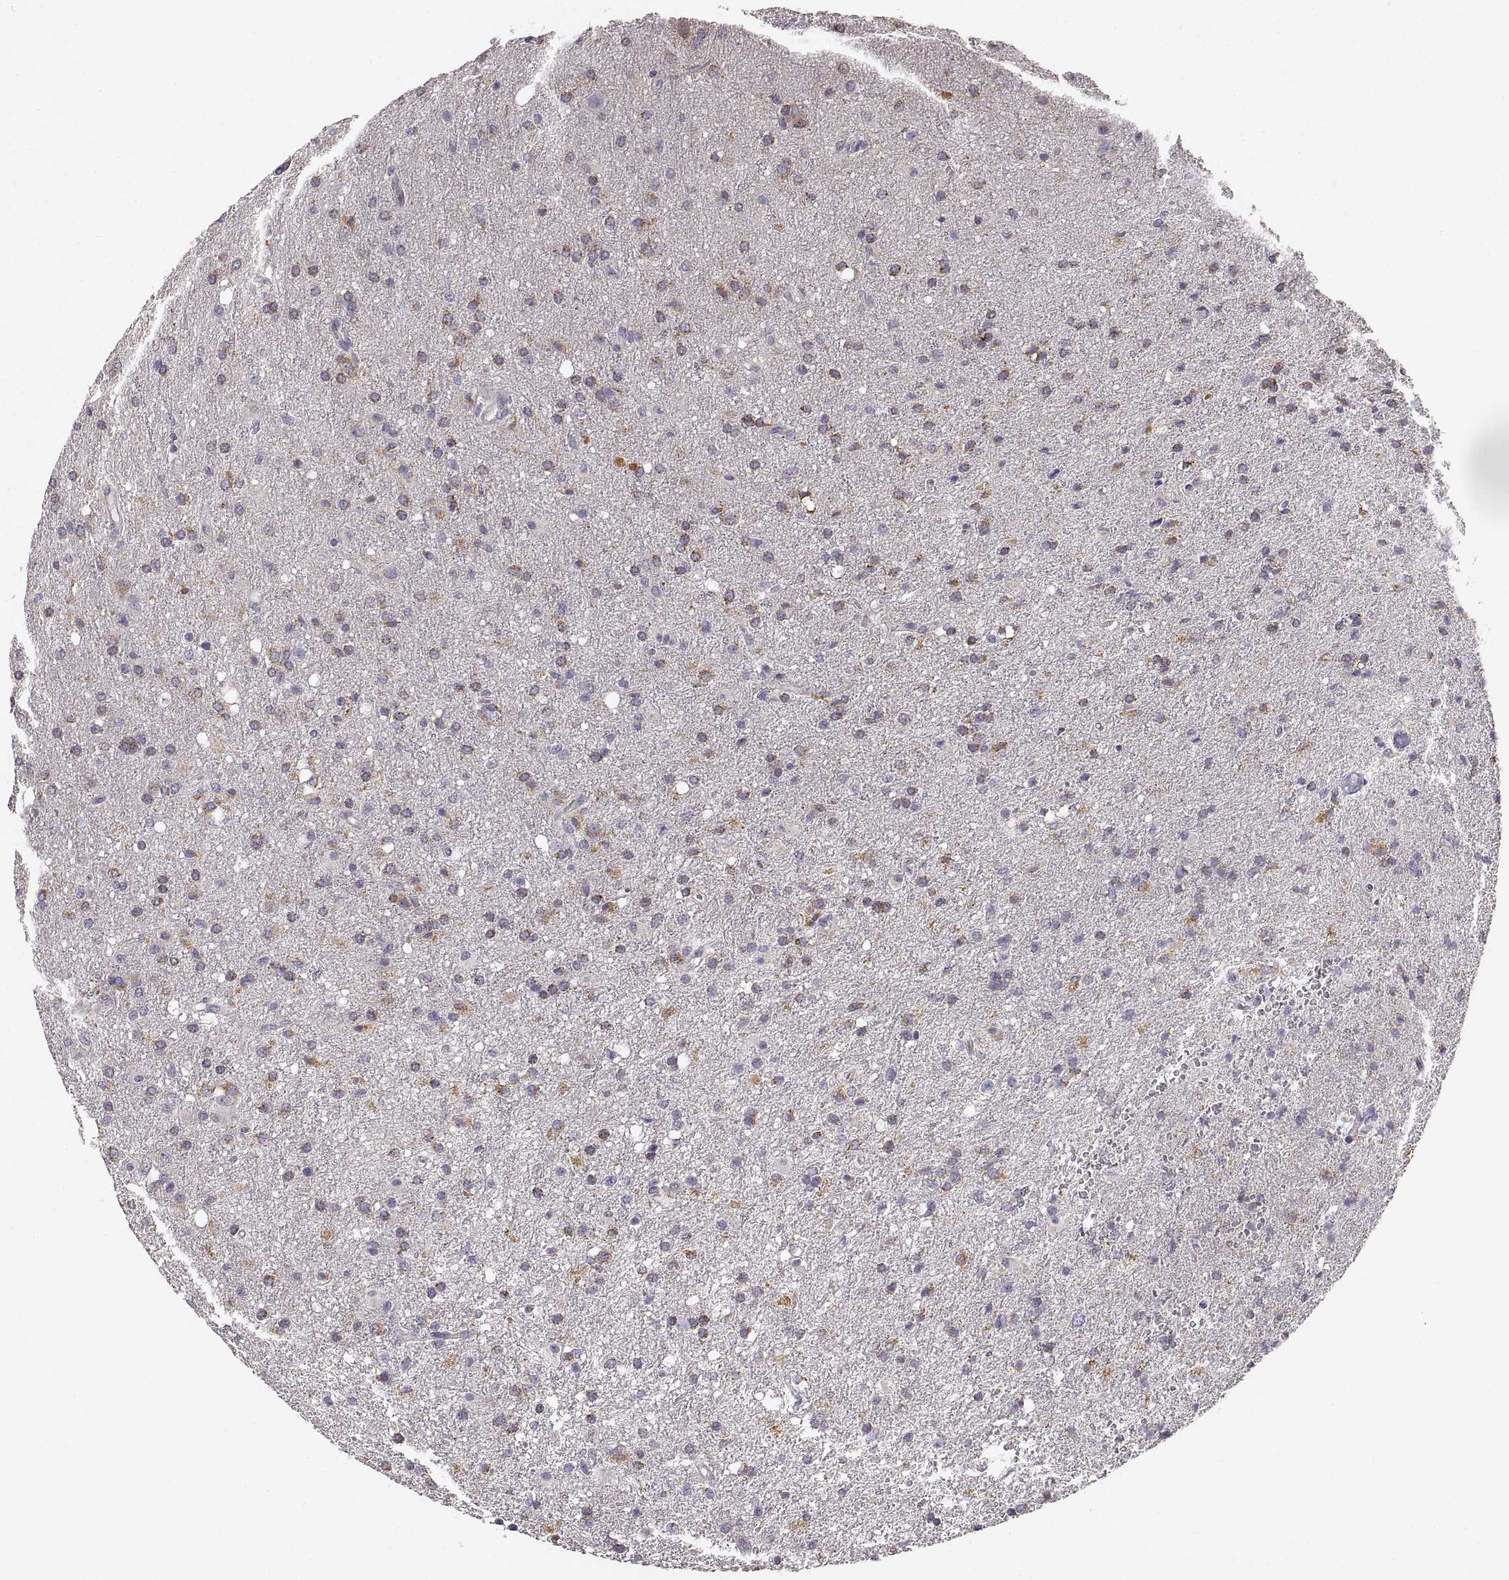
{"staining": {"intensity": "negative", "quantity": "none", "location": "none"}, "tissue": "glioma", "cell_type": "Tumor cells", "image_type": "cancer", "snomed": [{"axis": "morphology", "description": "Glioma, malignant, Low grade"}, {"axis": "topography", "description": "Brain"}], "caption": "Immunohistochemical staining of human malignant glioma (low-grade) reveals no significant staining in tumor cells.", "gene": "RDH13", "patient": {"sex": "female", "age": 58}}